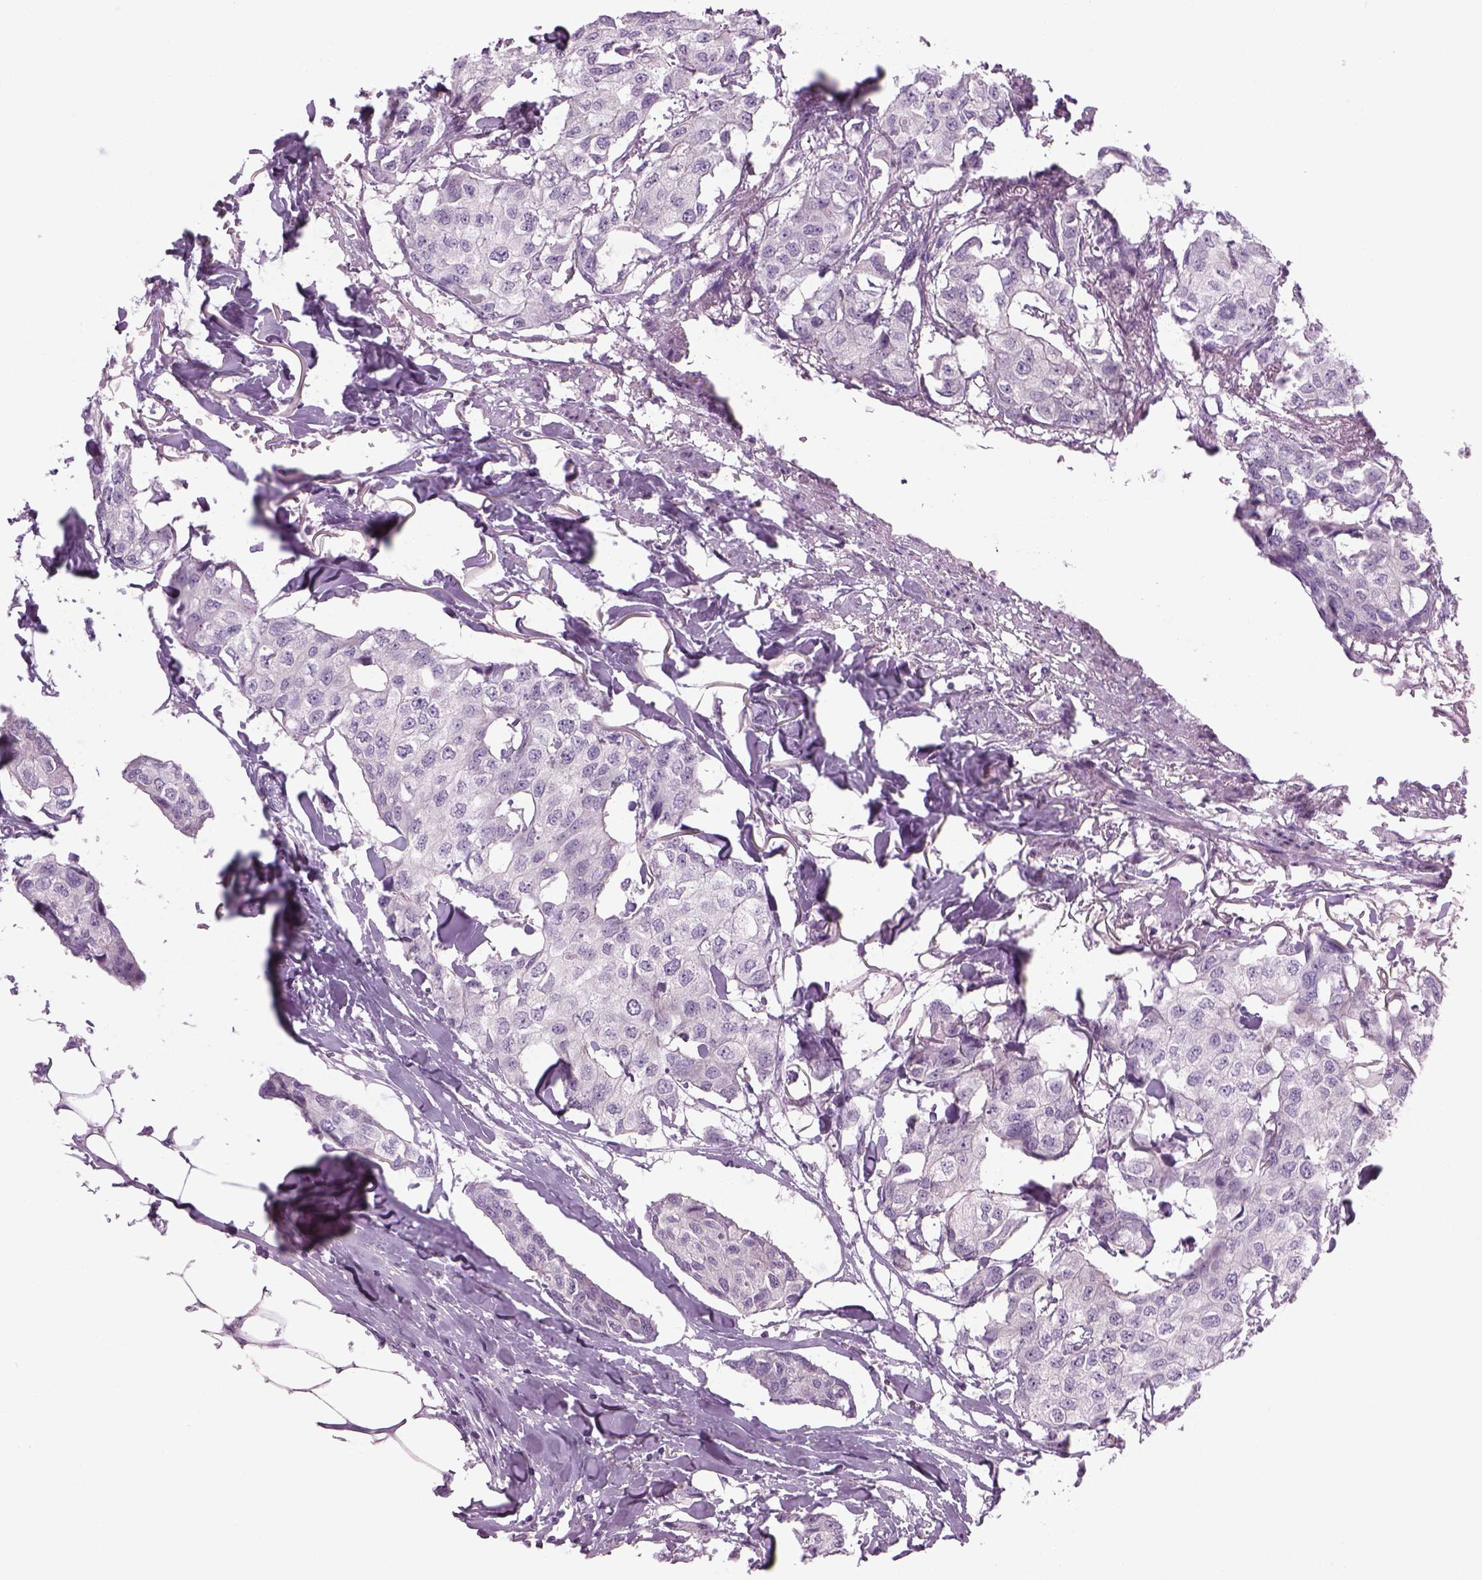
{"staining": {"intensity": "negative", "quantity": "none", "location": "none"}, "tissue": "breast cancer", "cell_type": "Tumor cells", "image_type": "cancer", "snomed": [{"axis": "morphology", "description": "Duct carcinoma"}, {"axis": "topography", "description": "Breast"}], "caption": "Breast infiltrating ductal carcinoma was stained to show a protein in brown. There is no significant expression in tumor cells.", "gene": "MDH1B", "patient": {"sex": "female", "age": 80}}